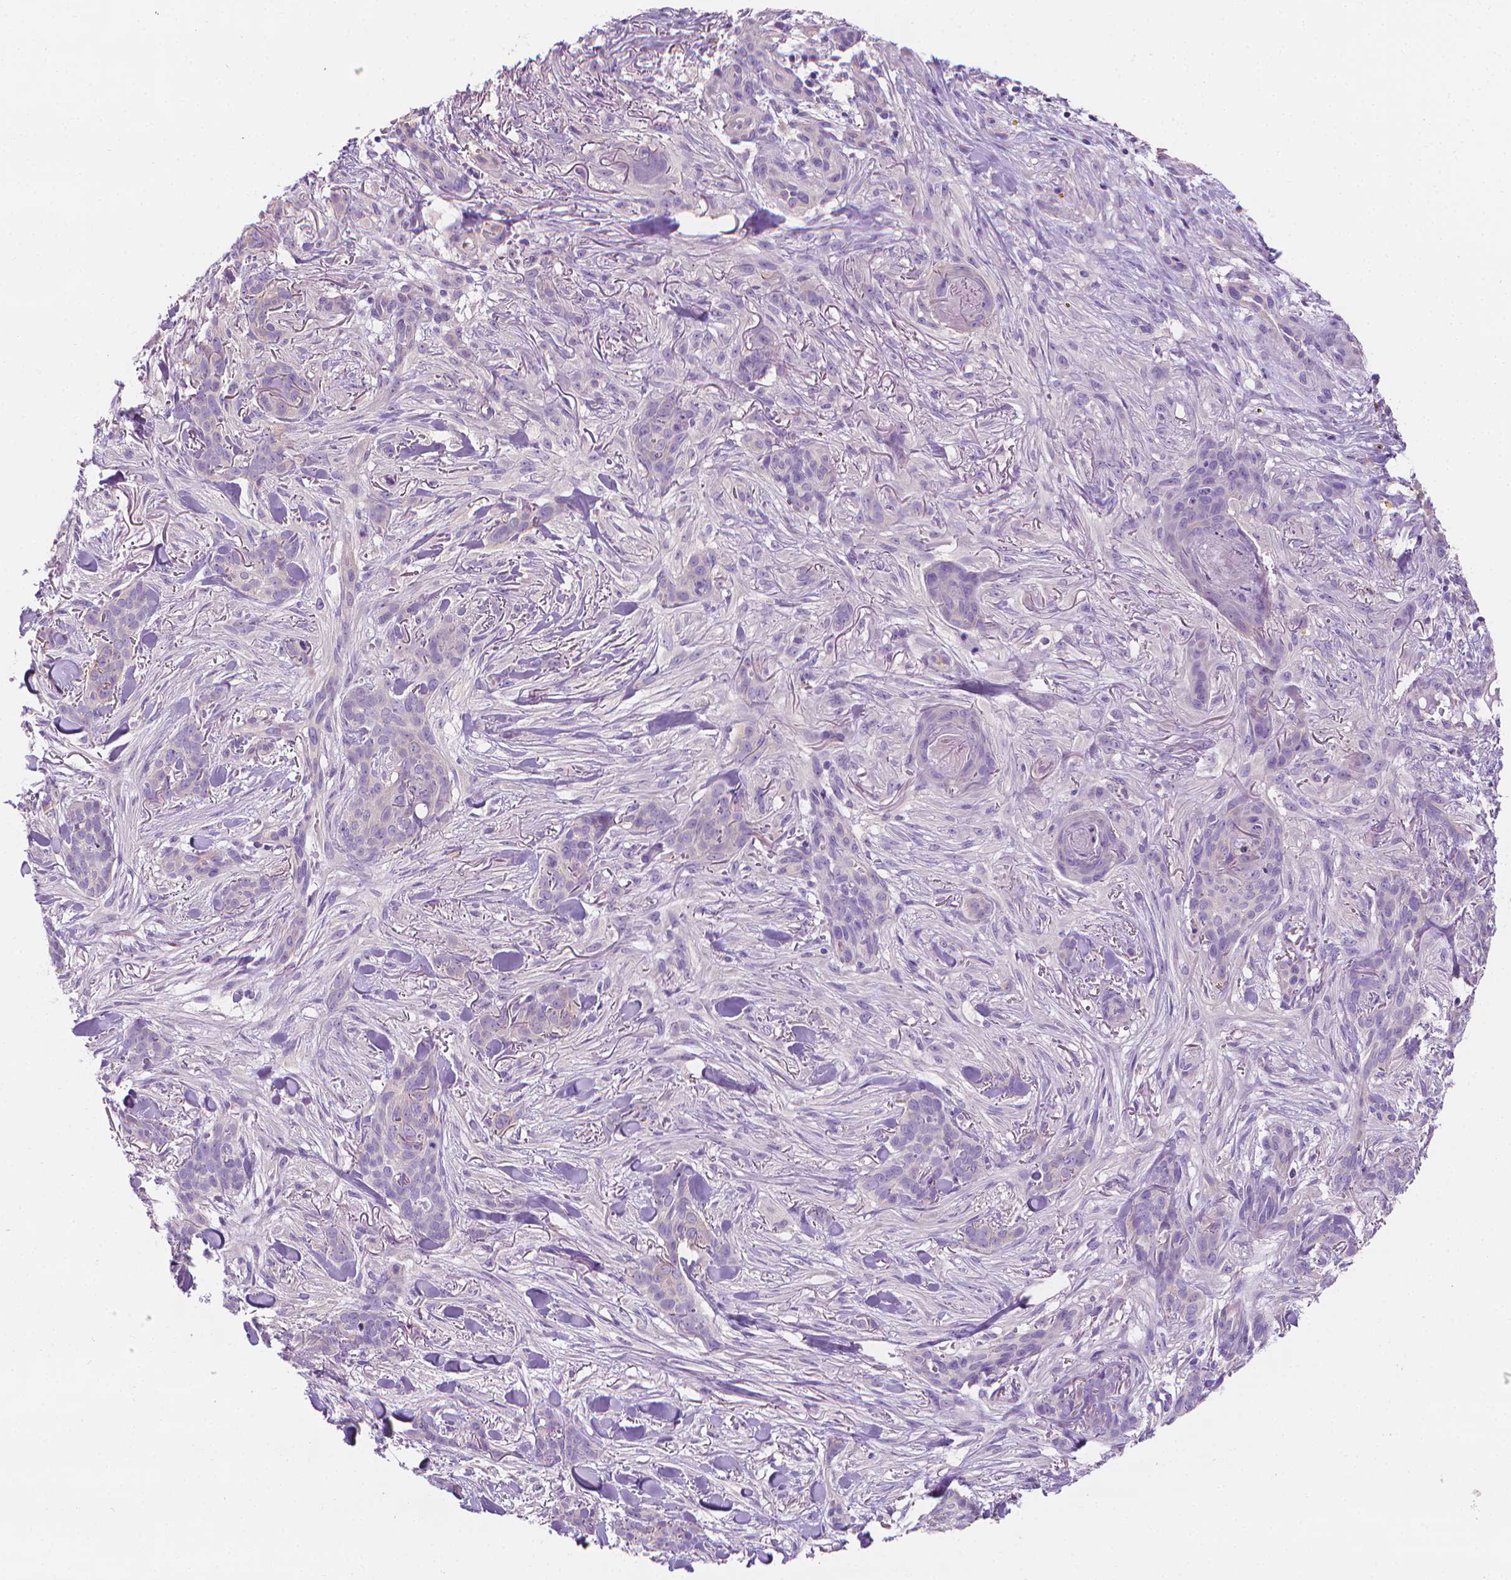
{"staining": {"intensity": "negative", "quantity": "none", "location": "none"}, "tissue": "skin cancer", "cell_type": "Tumor cells", "image_type": "cancer", "snomed": [{"axis": "morphology", "description": "Basal cell carcinoma"}, {"axis": "topography", "description": "Skin"}], "caption": "DAB (3,3'-diaminobenzidine) immunohistochemical staining of skin cancer (basal cell carcinoma) demonstrates no significant staining in tumor cells. (Brightfield microscopy of DAB immunohistochemistry at high magnification).", "gene": "FASN", "patient": {"sex": "female", "age": 61}}